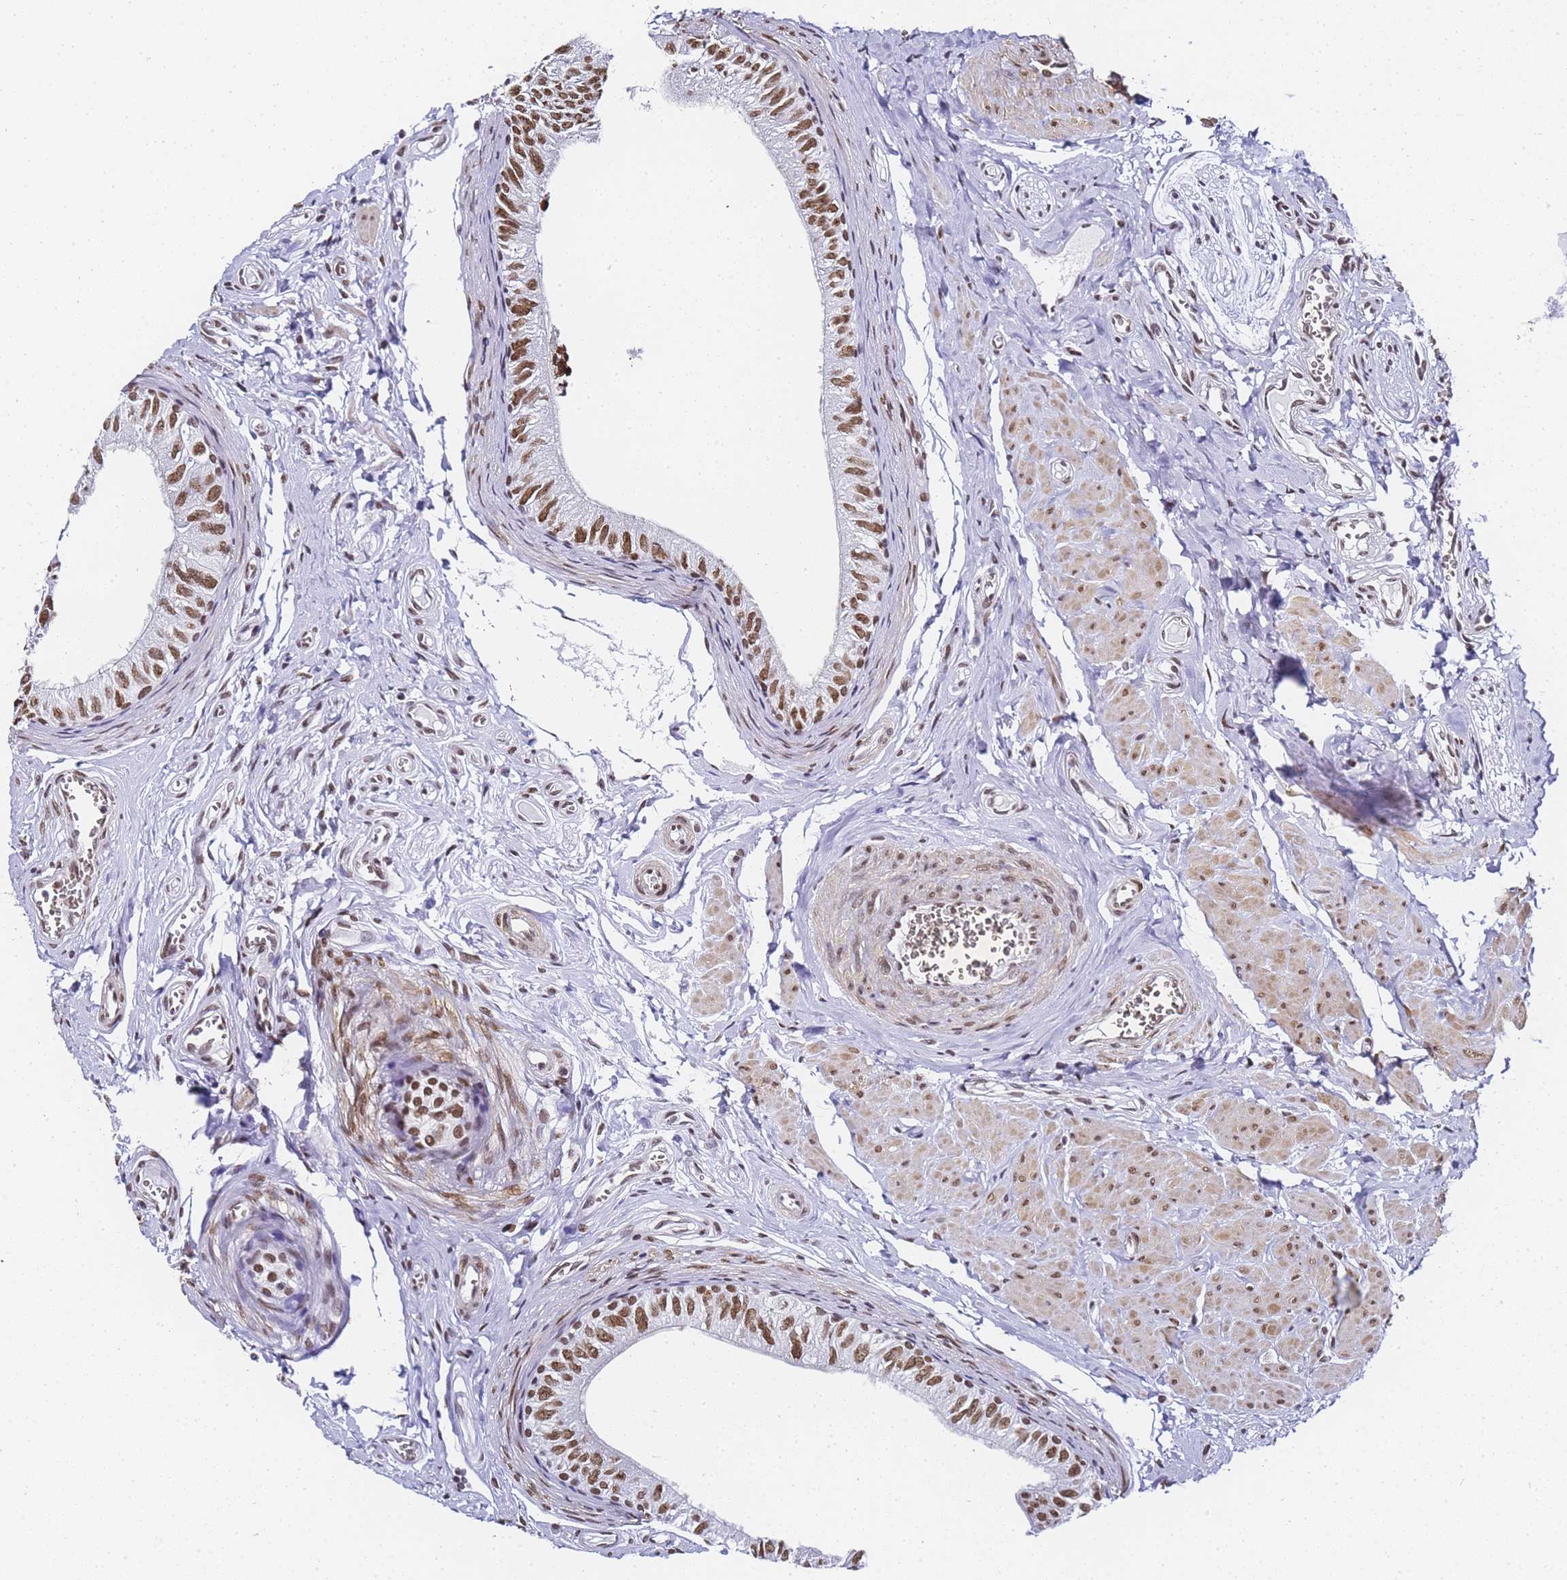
{"staining": {"intensity": "moderate", "quantity": ">75%", "location": "nuclear"}, "tissue": "epididymis", "cell_type": "Glandular cells", "image_type": "normal", "snomed": [{"axis": "morphology", "description": "Normal tissue, NOS"}, {"axis": "topography", "description": "Epididymis"}], "caption": "Normal epididymis exhibits moderate nuclear expression in approximately >75% of glandular cells.", "gene": "POLR1A", "patient": {"sex": "male", "age": 42}}